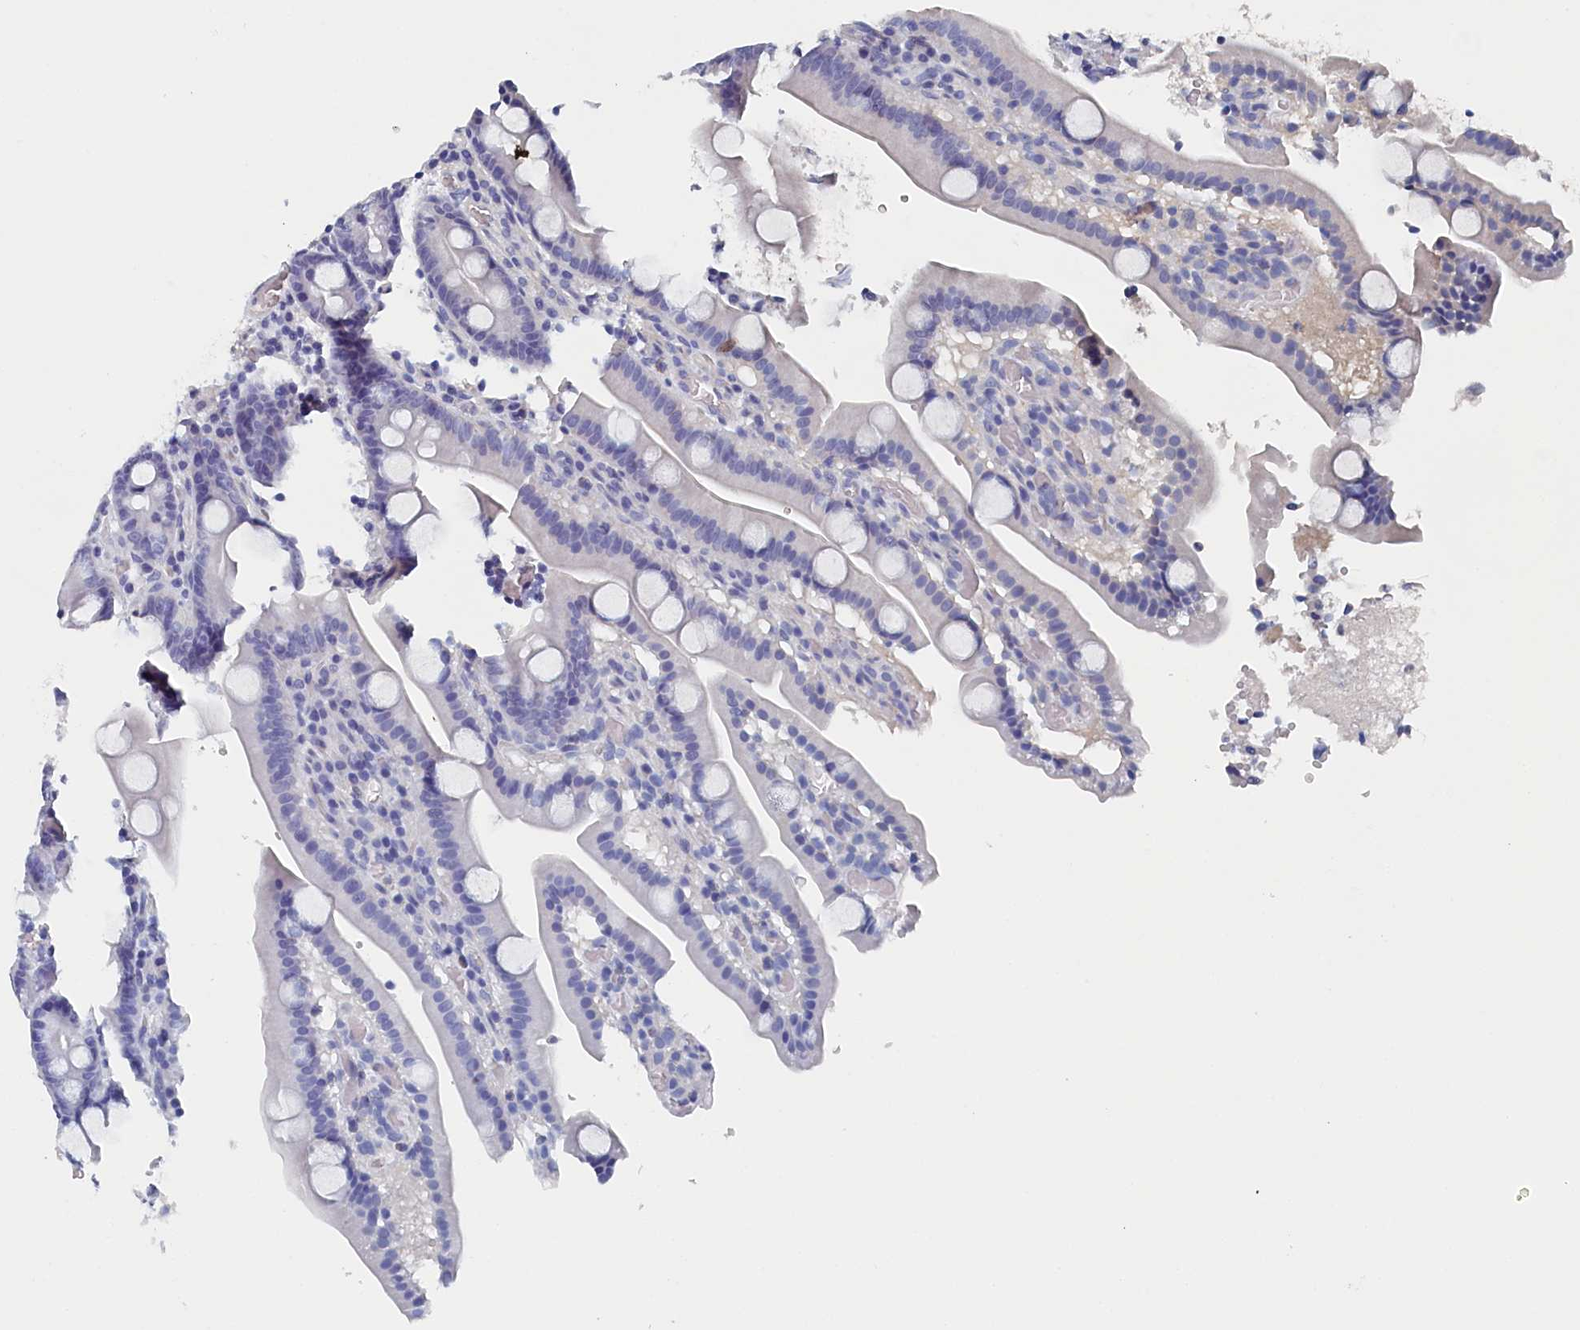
{"staining": {"intensity": "negative", "quantity": "none", "location": "none"}, "tissue": "duodenum", "cell_type": "Glandular cells", "image_type": "normal", "snomed": [{"axis": "morphology", "description": "Normal tissue, NOS"}, {"axis": "topography", "description": "Duodenum"}], "caption": "Immunohistochemistry micrograph of normal duodenum: duodenum stained with DAB displays no significant protein expression in glandular cells.", "gene": "BHMT", "patient": {"sex": "male", "age": 55}}